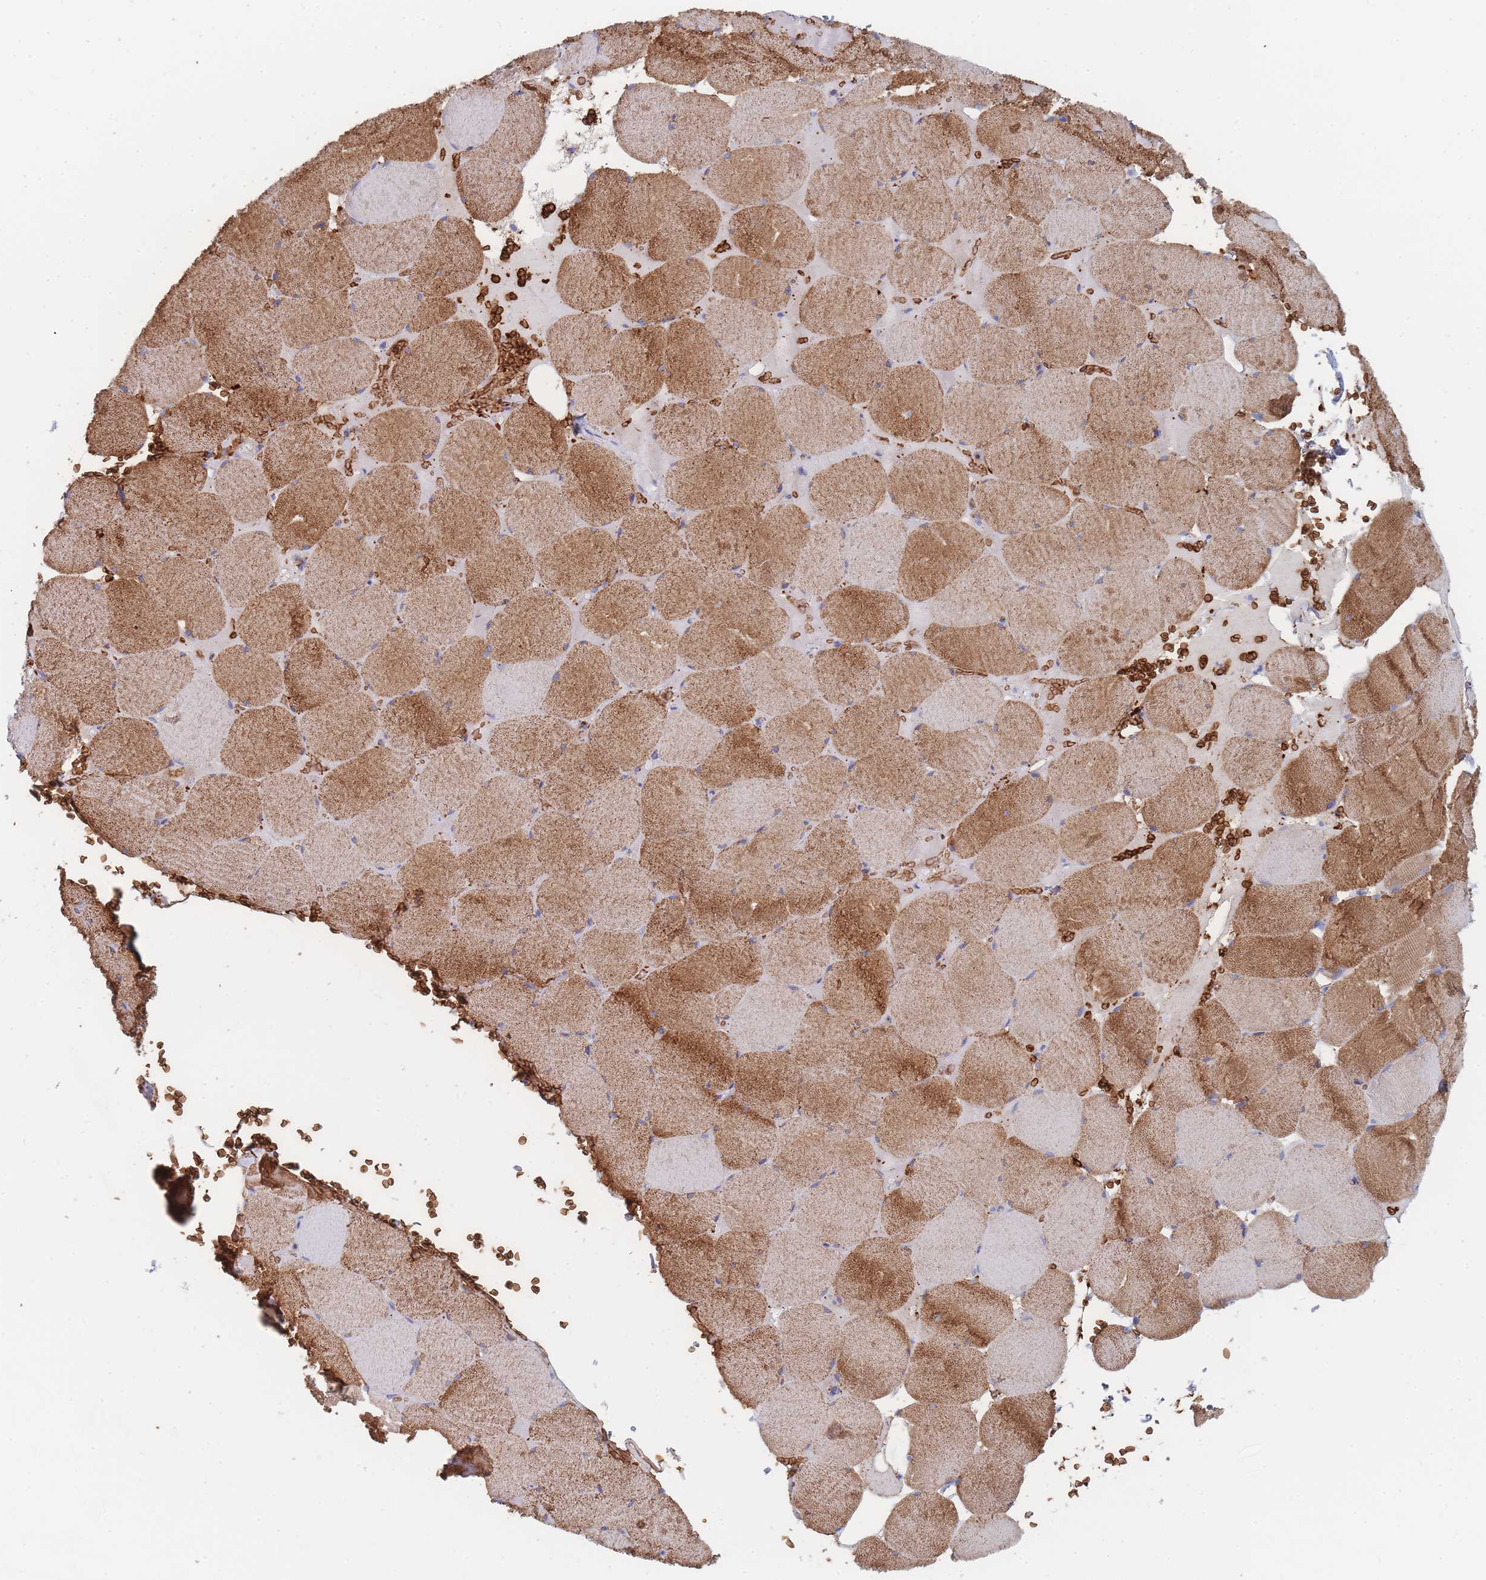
{"staining": {"intensity": "moderate", "quantity": ">75%", "location": "cytoplasmic/membranous"}, "tissue": "skeletal muscle", "cell_type": "Myocytes", "image_type": "normal", "snomed": [{"axis": "morphology", "description": "Normal tissue, NOS"}, {"axis": "topography", "description": "Skeletal muscle"}, {"axis": "topography", "description": "Head-Neck"}], "caption": "Moderate cytoplasmic/membranous positivity is appreciated in approximately >75% of myocytes in unremarkable skeletal muscle. (Brightfield microscopy of DAB IHC at high magnification).", "gene": "SLC2A1", "patient": {"sex": "male", "age": 66}}